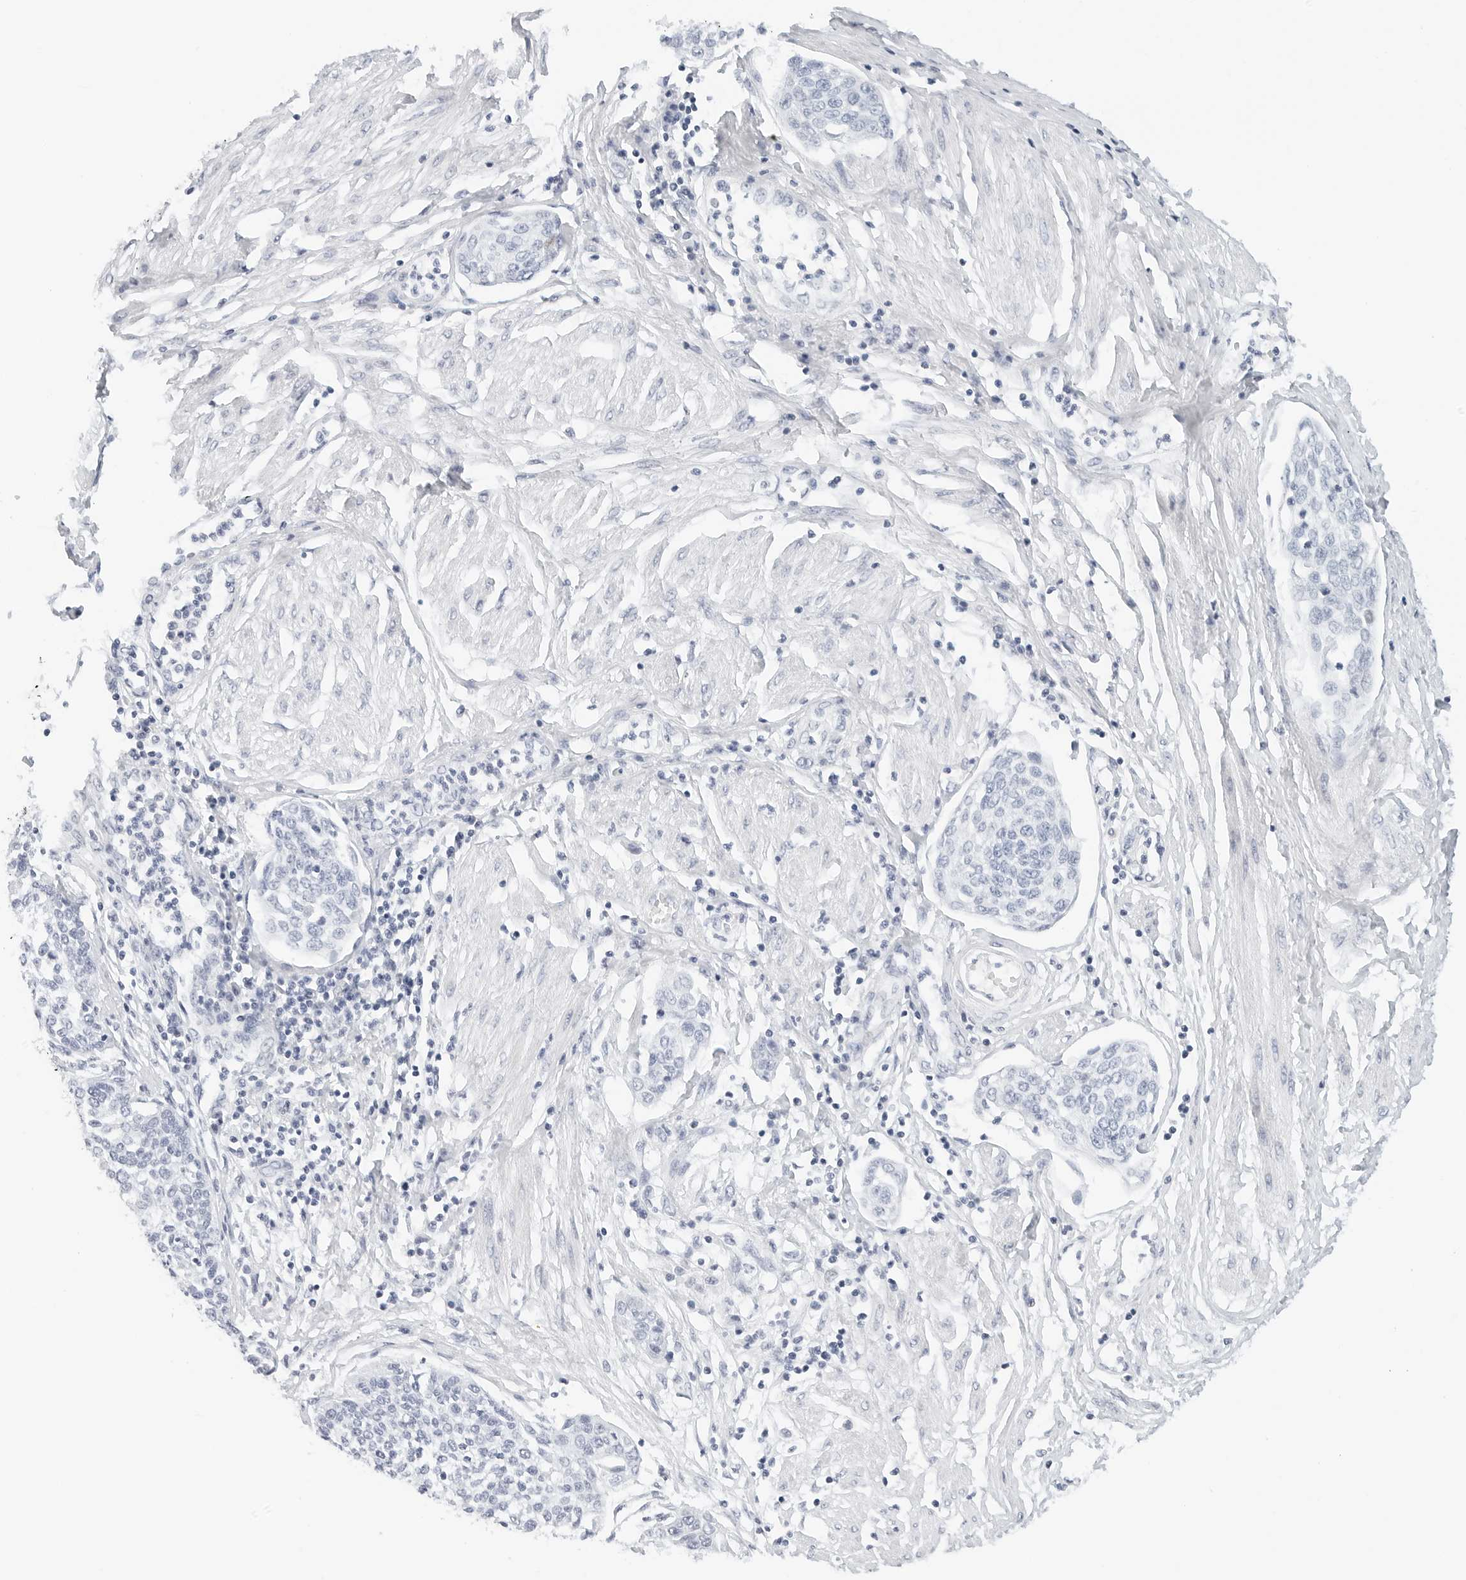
{"staining": {"intensity": "negative", "quantity": "none", "location": "none"}, "tissue": "cervical cancer", "cell_type": "Tumor cells", "image_type": "cancer", "snomed": [{"axis": "morphology", "description": "Squamous cell carcinoma, NOS"}, {"axis": "topography", "description": "Cervix"}], "caption": "Tumor cells are negative for brown protein staining in cervical squamous cell carcinoma. (DAB (3,3'-diaminobenzidine) immunohistochemistry (IHC) with hematoxylin counter stain).", "gene": "NTMT2", "patient": {"sex": "female", "age": 34}}